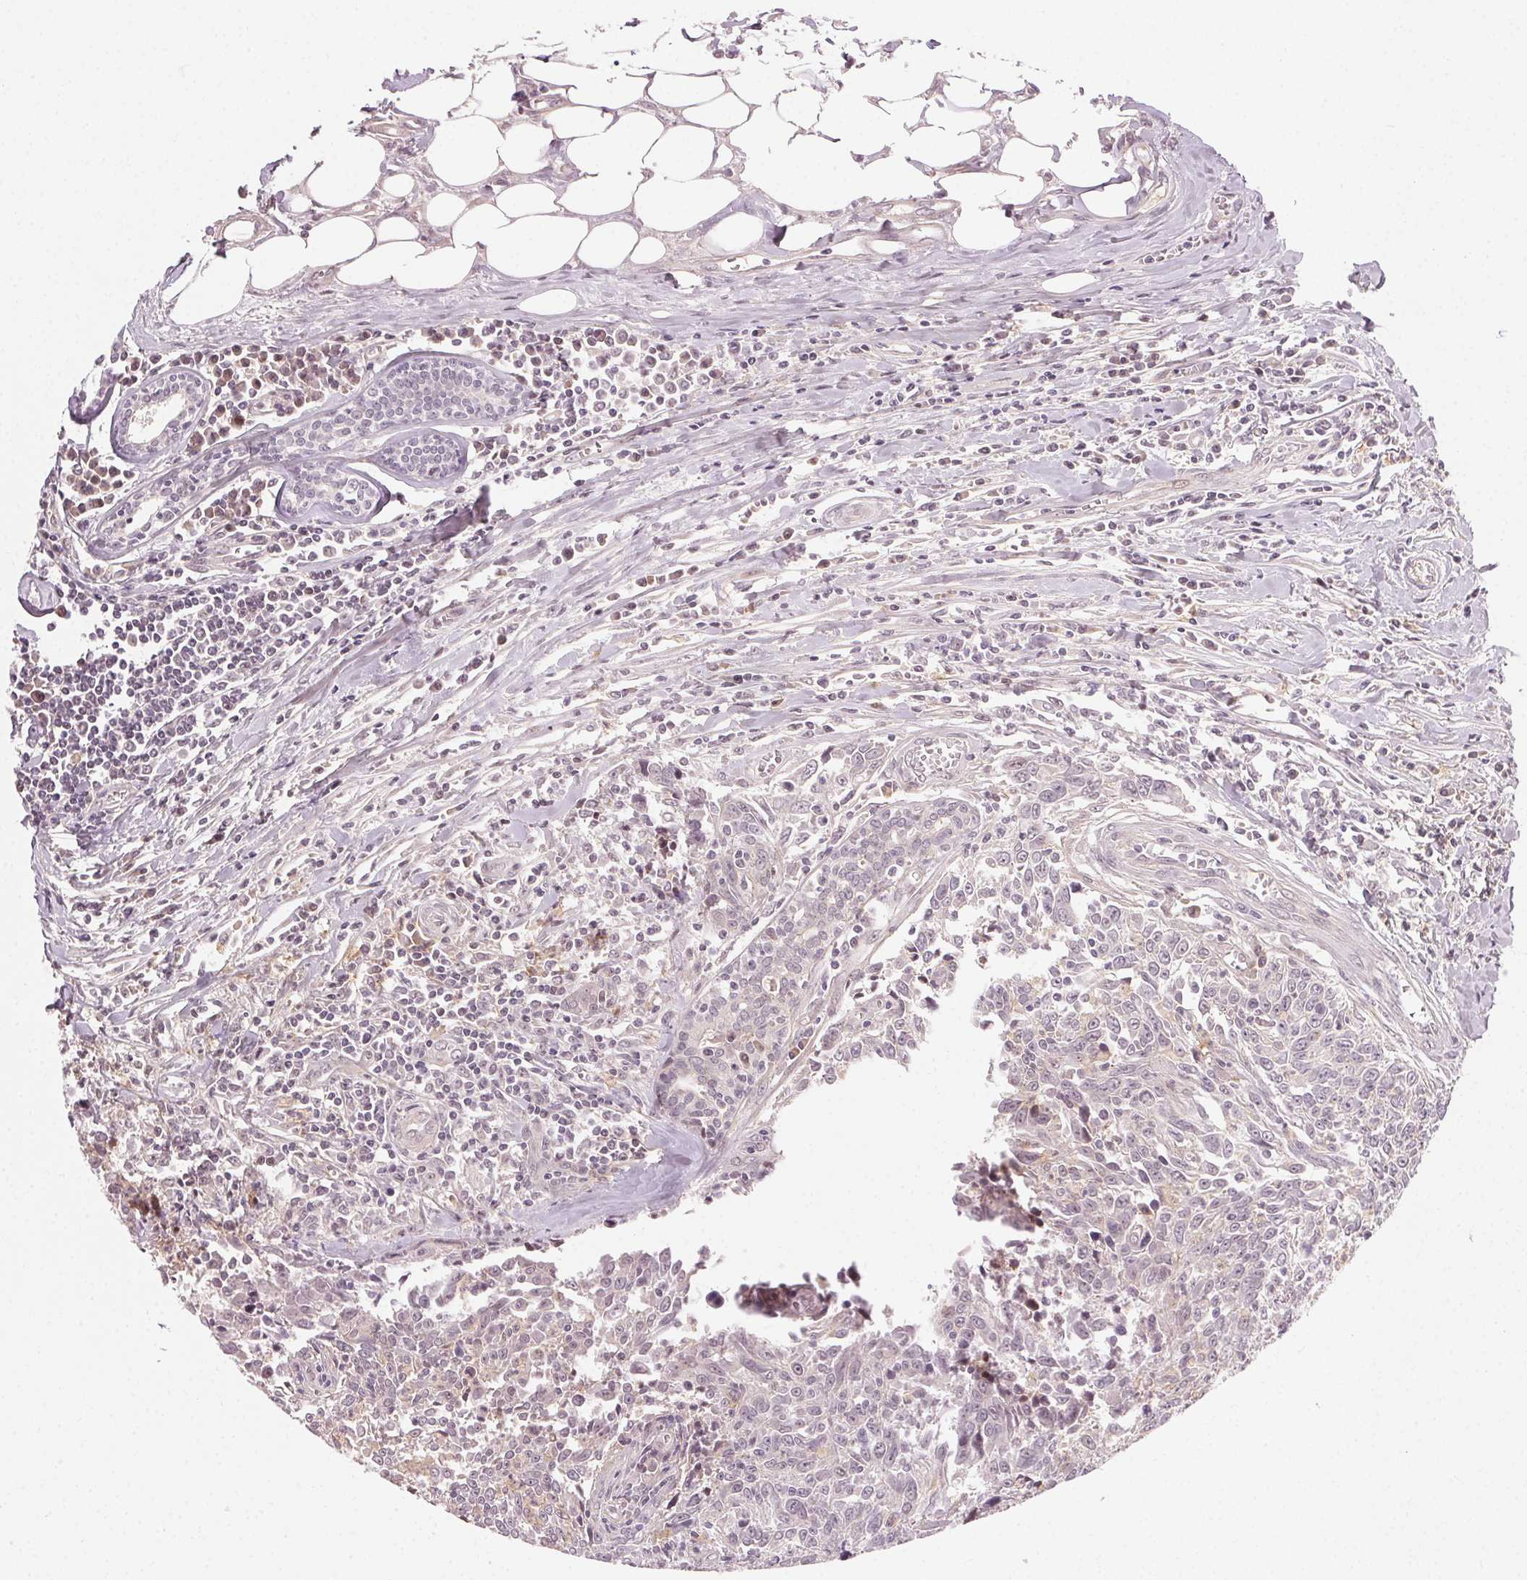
{"staining": {"intensity": "negative", "quantity": "none", "location": "none"}, "tissue": "breast cancer", "cell_type": "Tumor cells", "image_type": "cancer", "snomed": [{"axis": "morphology", "description": "Duct carcinoma"}, {"axis": "topography", "description": "Breast"}], "caption": "Tumor cells show no significant protein expression in invasive ductal carcinoma (breast). (DAB immunohistochemistry (IHC) visualized using brightfield microscopy, high magnification).", "gene": "TUB", "patient": {"sex": "female", "age": 50}}